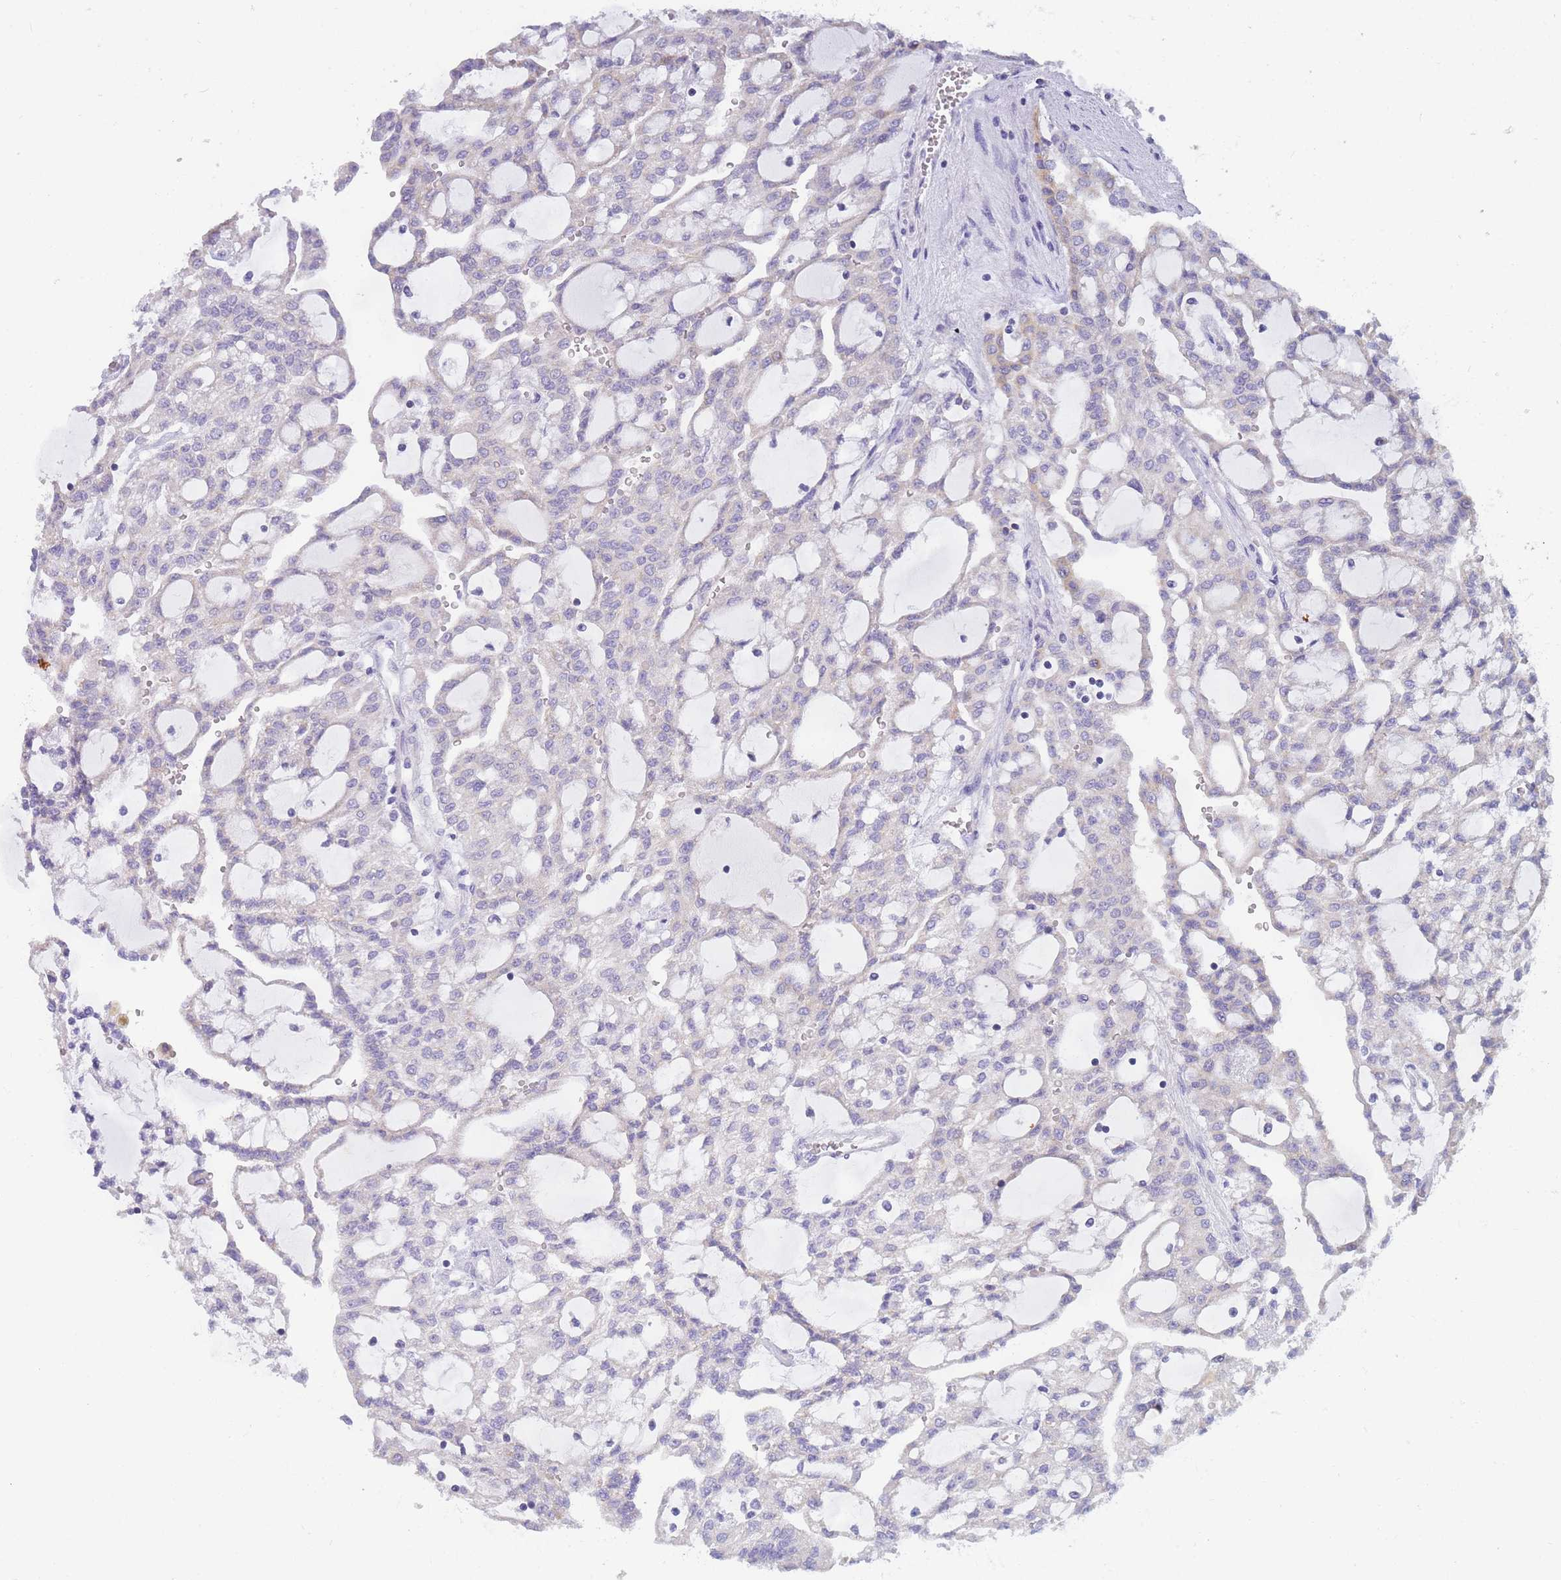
{"staining": {"intensity": "negative", "quantity": "none", "location": "none"}, "tissue": "renal cancer", "cell_type": "Tumor cells", "image_type": "cancer", "snomed": [{"axis": "morphology", "description": "Adenocarcinoma, NOS"}, {"axis": "topography", "description": "Kidney"}], "caption": "This is an immunohistochemistry (IHC) histopathology image of renal cancer. There is no positivity in tumor cells.", "gene": "DHRS11", "patient": {"sex": "male", "age": 63}}